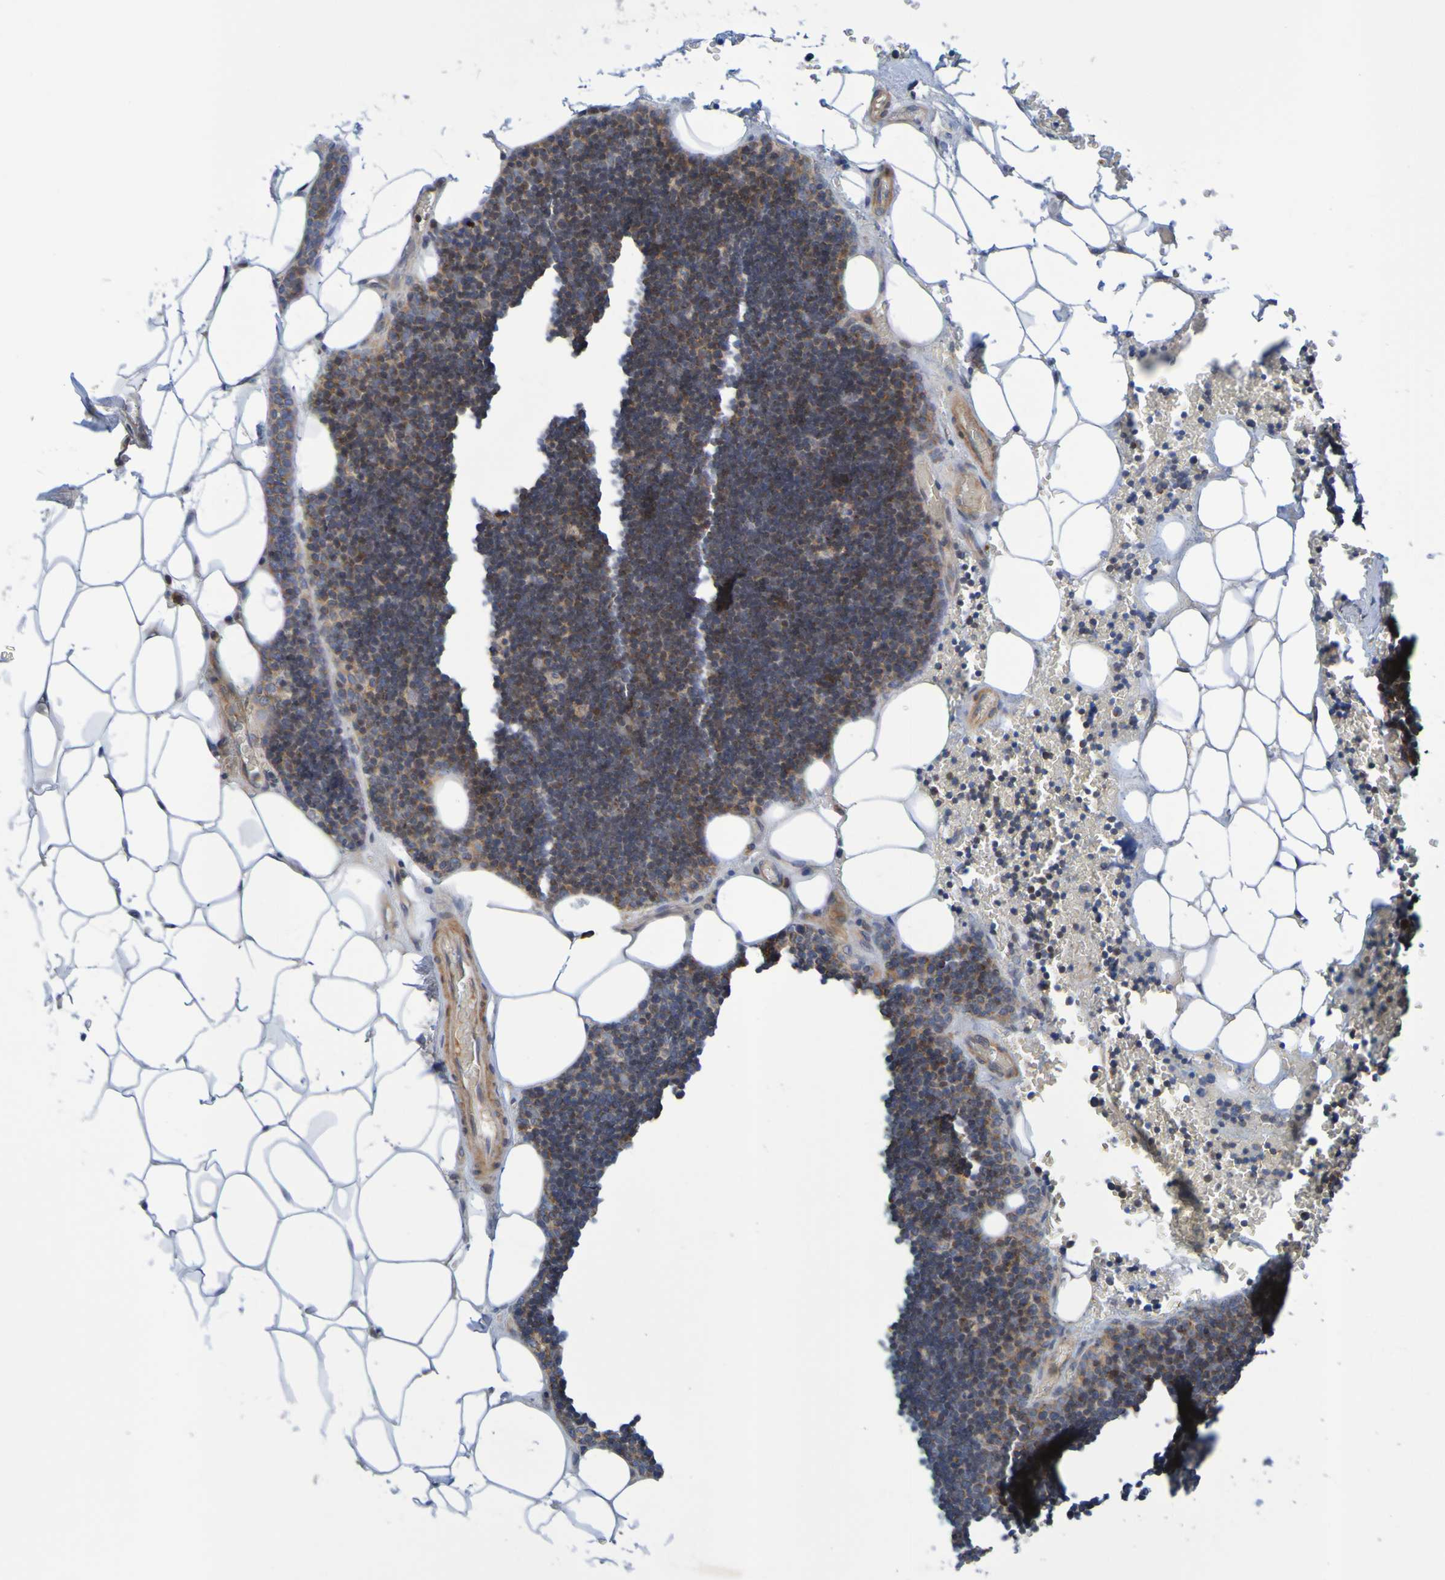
{"staining": {"intensity": "strong", "quantity": "25%-75%", "location": "cytoplasmic/membranous"}, "tissue": "lymph node", "cell_type": "Germinal center cells", "image_type": "normal", "snomed": [{"axis": "morphology", "description": "Normal tissue, NOS"}, {"axis": "topography", "description": "Lymph node"}], "caption": "Immunohistochemical staining of unremarkable human lymph node displays strong cytoplasmic/membranous protein staining in about 25%-75% of germinal center cells. The staining was performed using DAB, with brown indicating positive protein expression. Nuclei are stained blue with hematoxylin.", "gene": "CCDC51", "patient": {"sex": "male", "age": 33}}